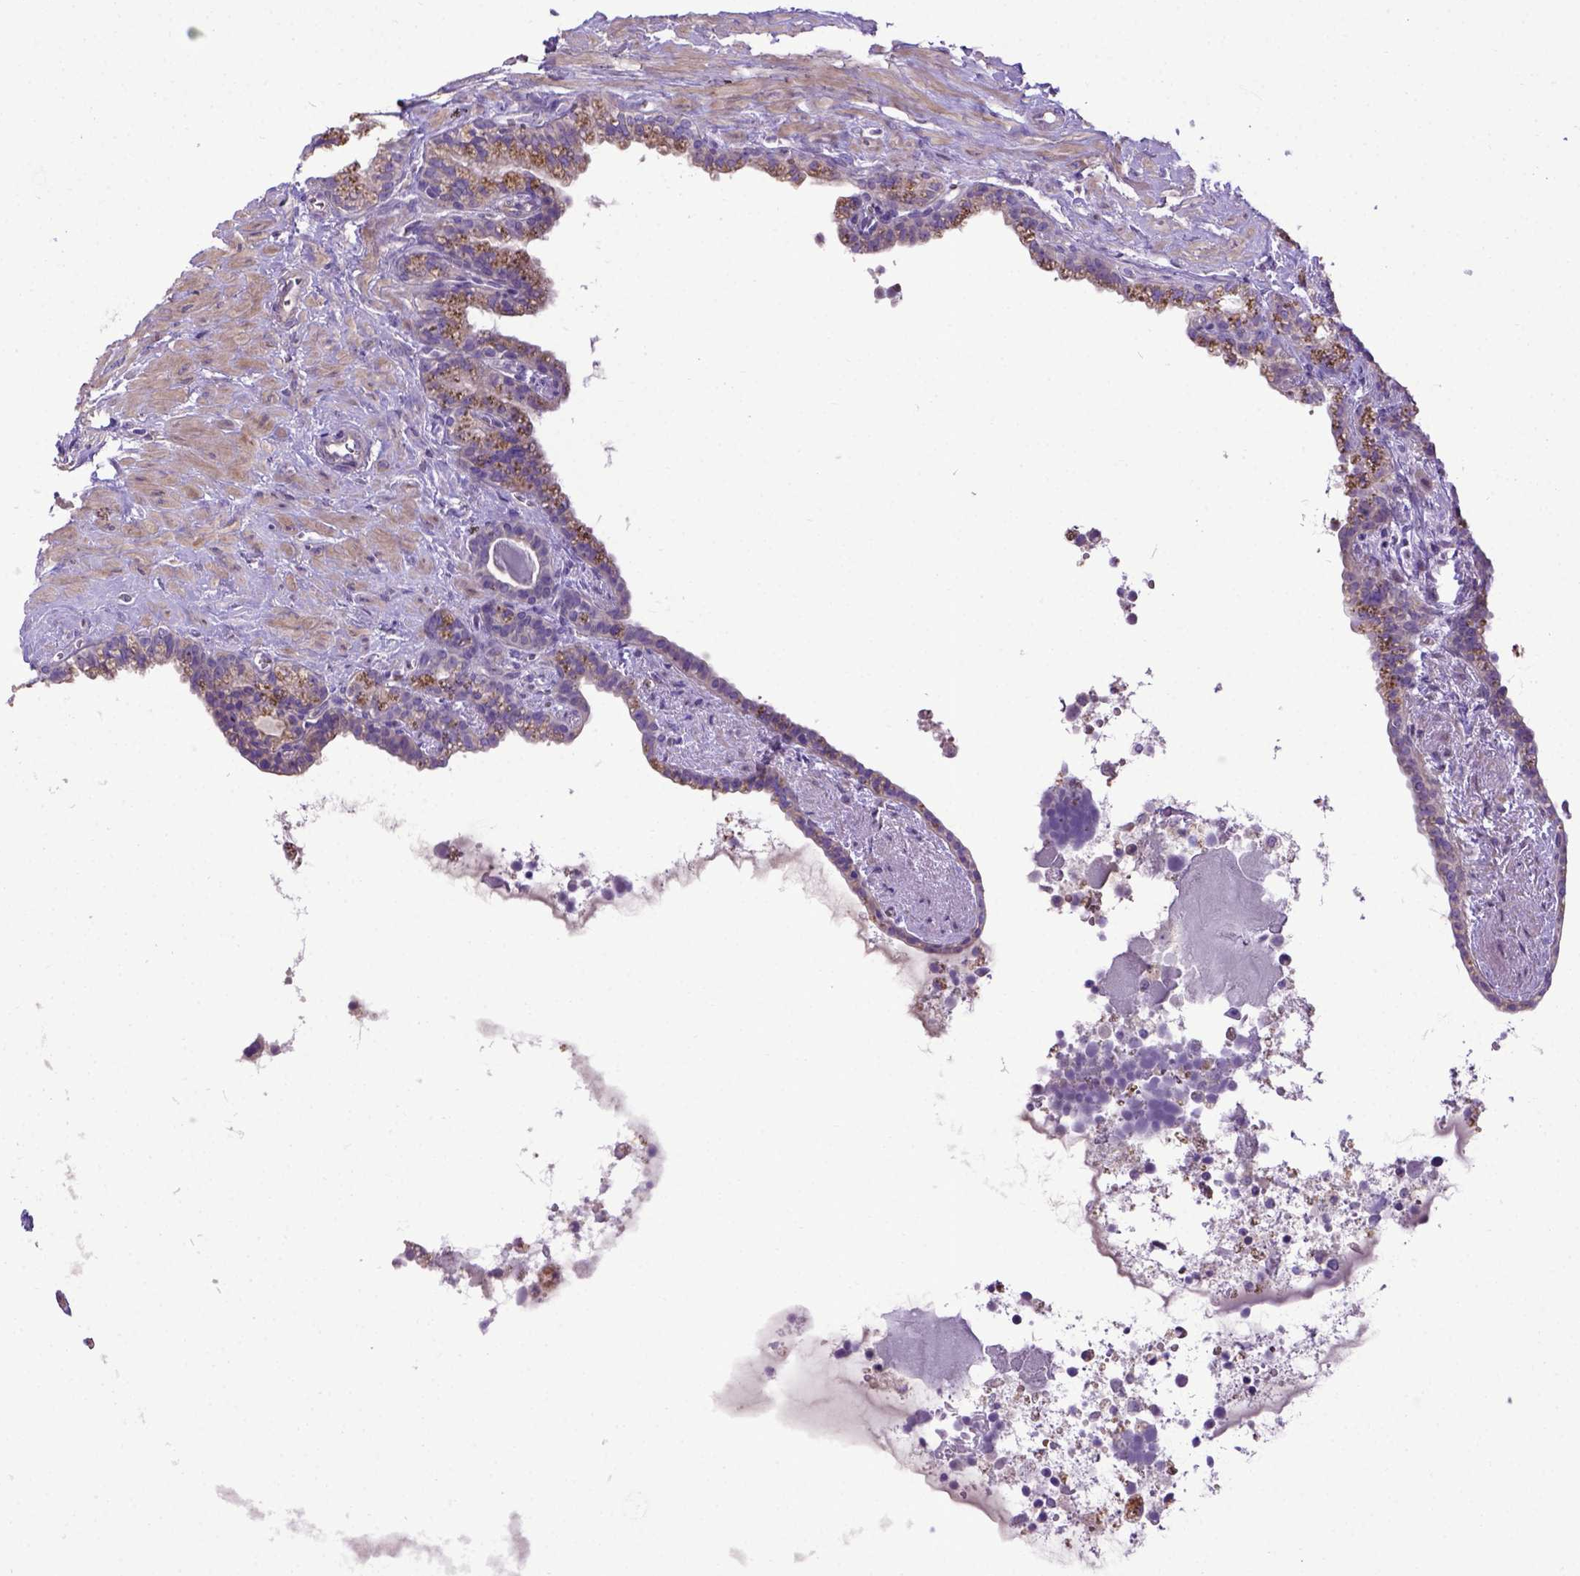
{"staining": {"intensity": "negative", "quantity": "none", "location": "none"}, "tissue": "seminal vesicle", "cell_type": "Glandular cells", "image_type": "normal", "snomed": [{"axis": "morphology", "description": "Normal tissue, NOS"}, {"axis": "topography", "description": "Seminal veicle"}], "caption": "High magnification brightfield microscopy of normal seminal vesicle stained with DAB (3,3'-diaminobenzidine) (brown) and counterstained with hematoxylin (blue): glandular cells show no significant expression. The staining was performed using DAB (3,3'-diaminobenzidine) to visualize the protein expression in brown, while the nuclei were stained in blue with hematoxylin (Magnification: 20x).", "gene": "ADAM12", "patient": {"sex": "male", "age": 76}}